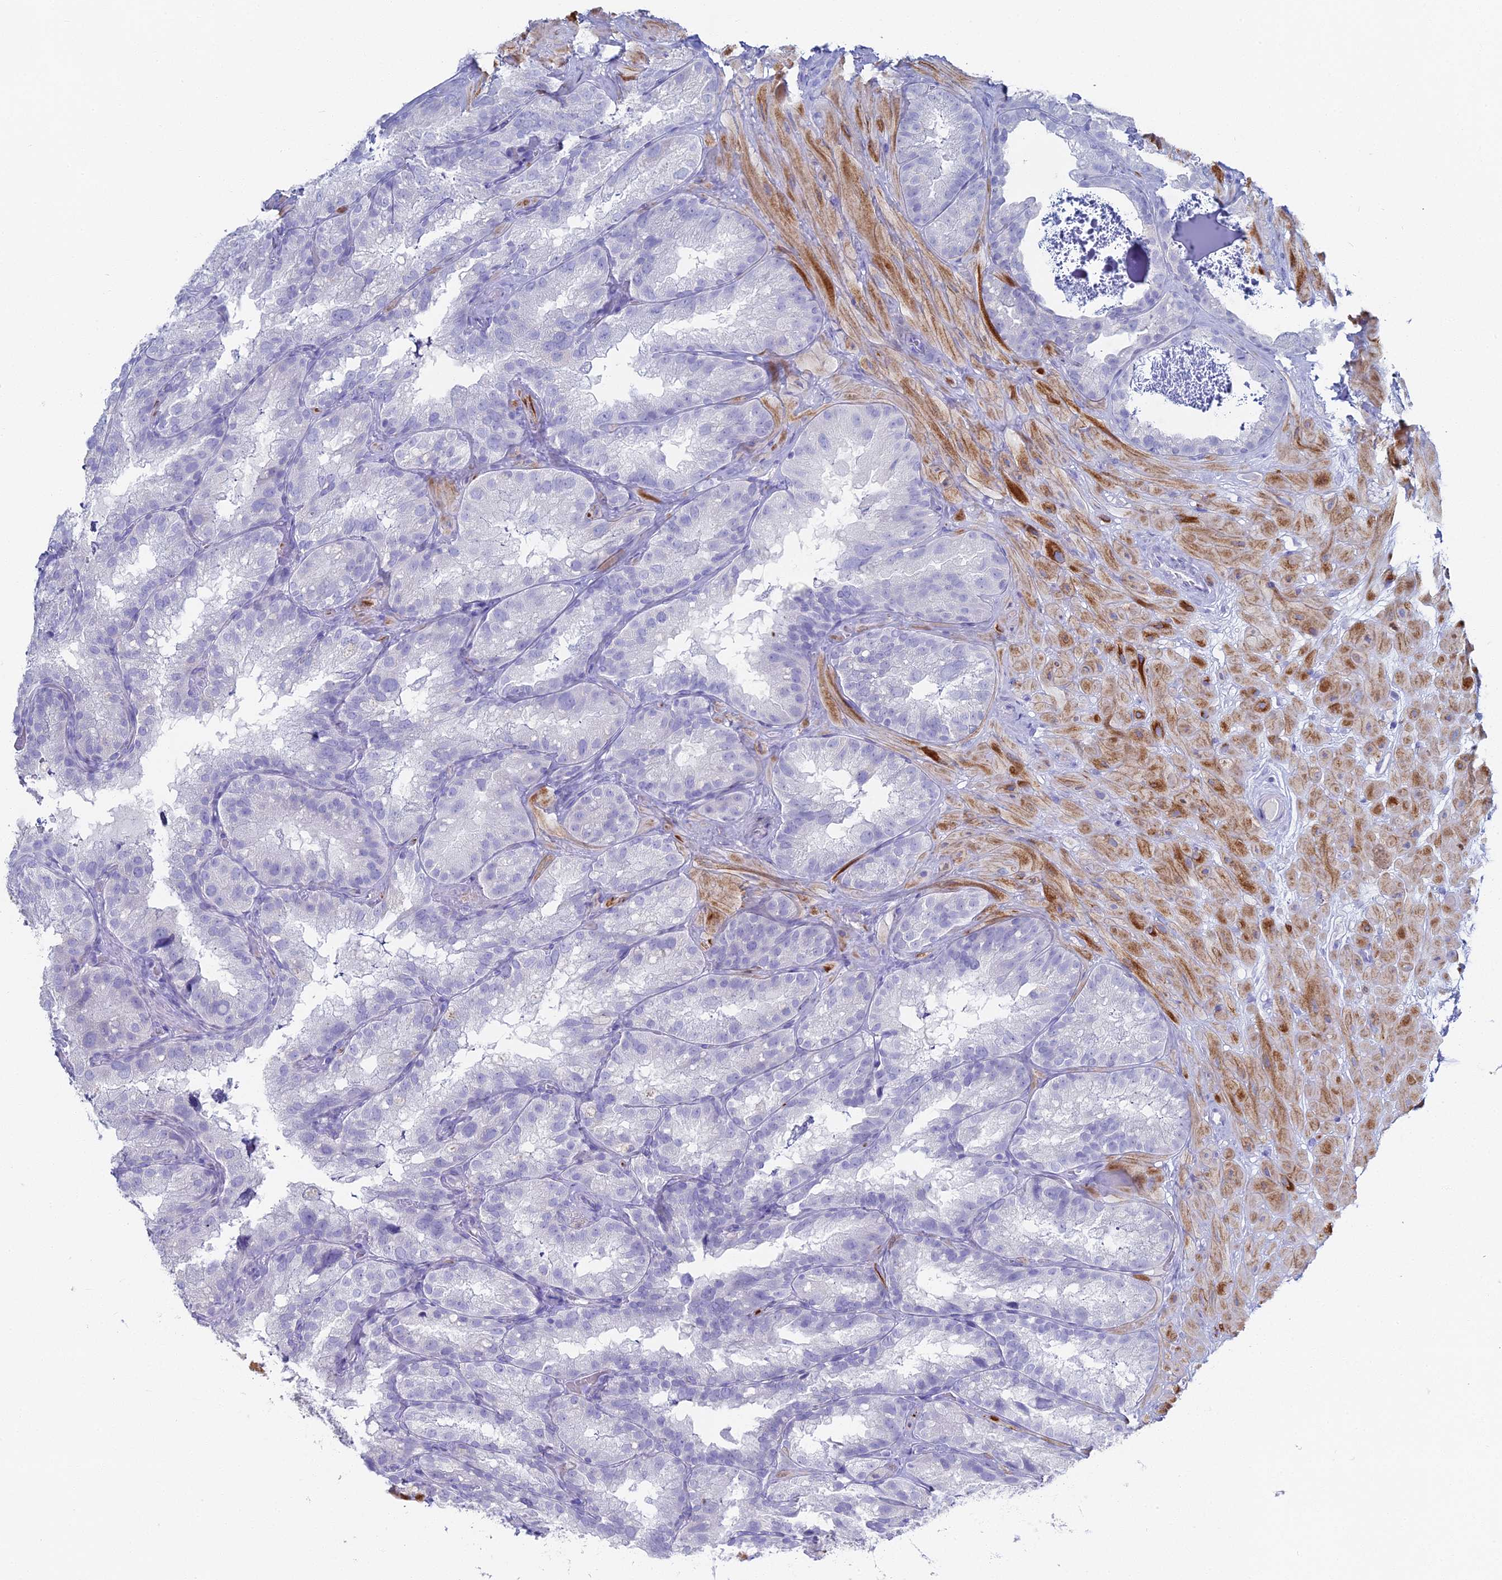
{"staining": {"intensity": "negative", "quantity": "none", "location": "none"}, "tissue": "seminal vesicle", "cell_type": "Glandular cells", "image_type": "normal", "snomed": [{"axis": "morphology", "description": "Normal tissue, NOS"}, {"axis": "topography", "description": "Seminal veicle"}], "caption": "High power microscopy micrograph of an immunohistochemistry (IHC) micrograph of benign seminal vesicle, revealing no significant positivity in glandular cells.", "gene": "ALPP", "patient": {"sex": "male", "age": 58}}